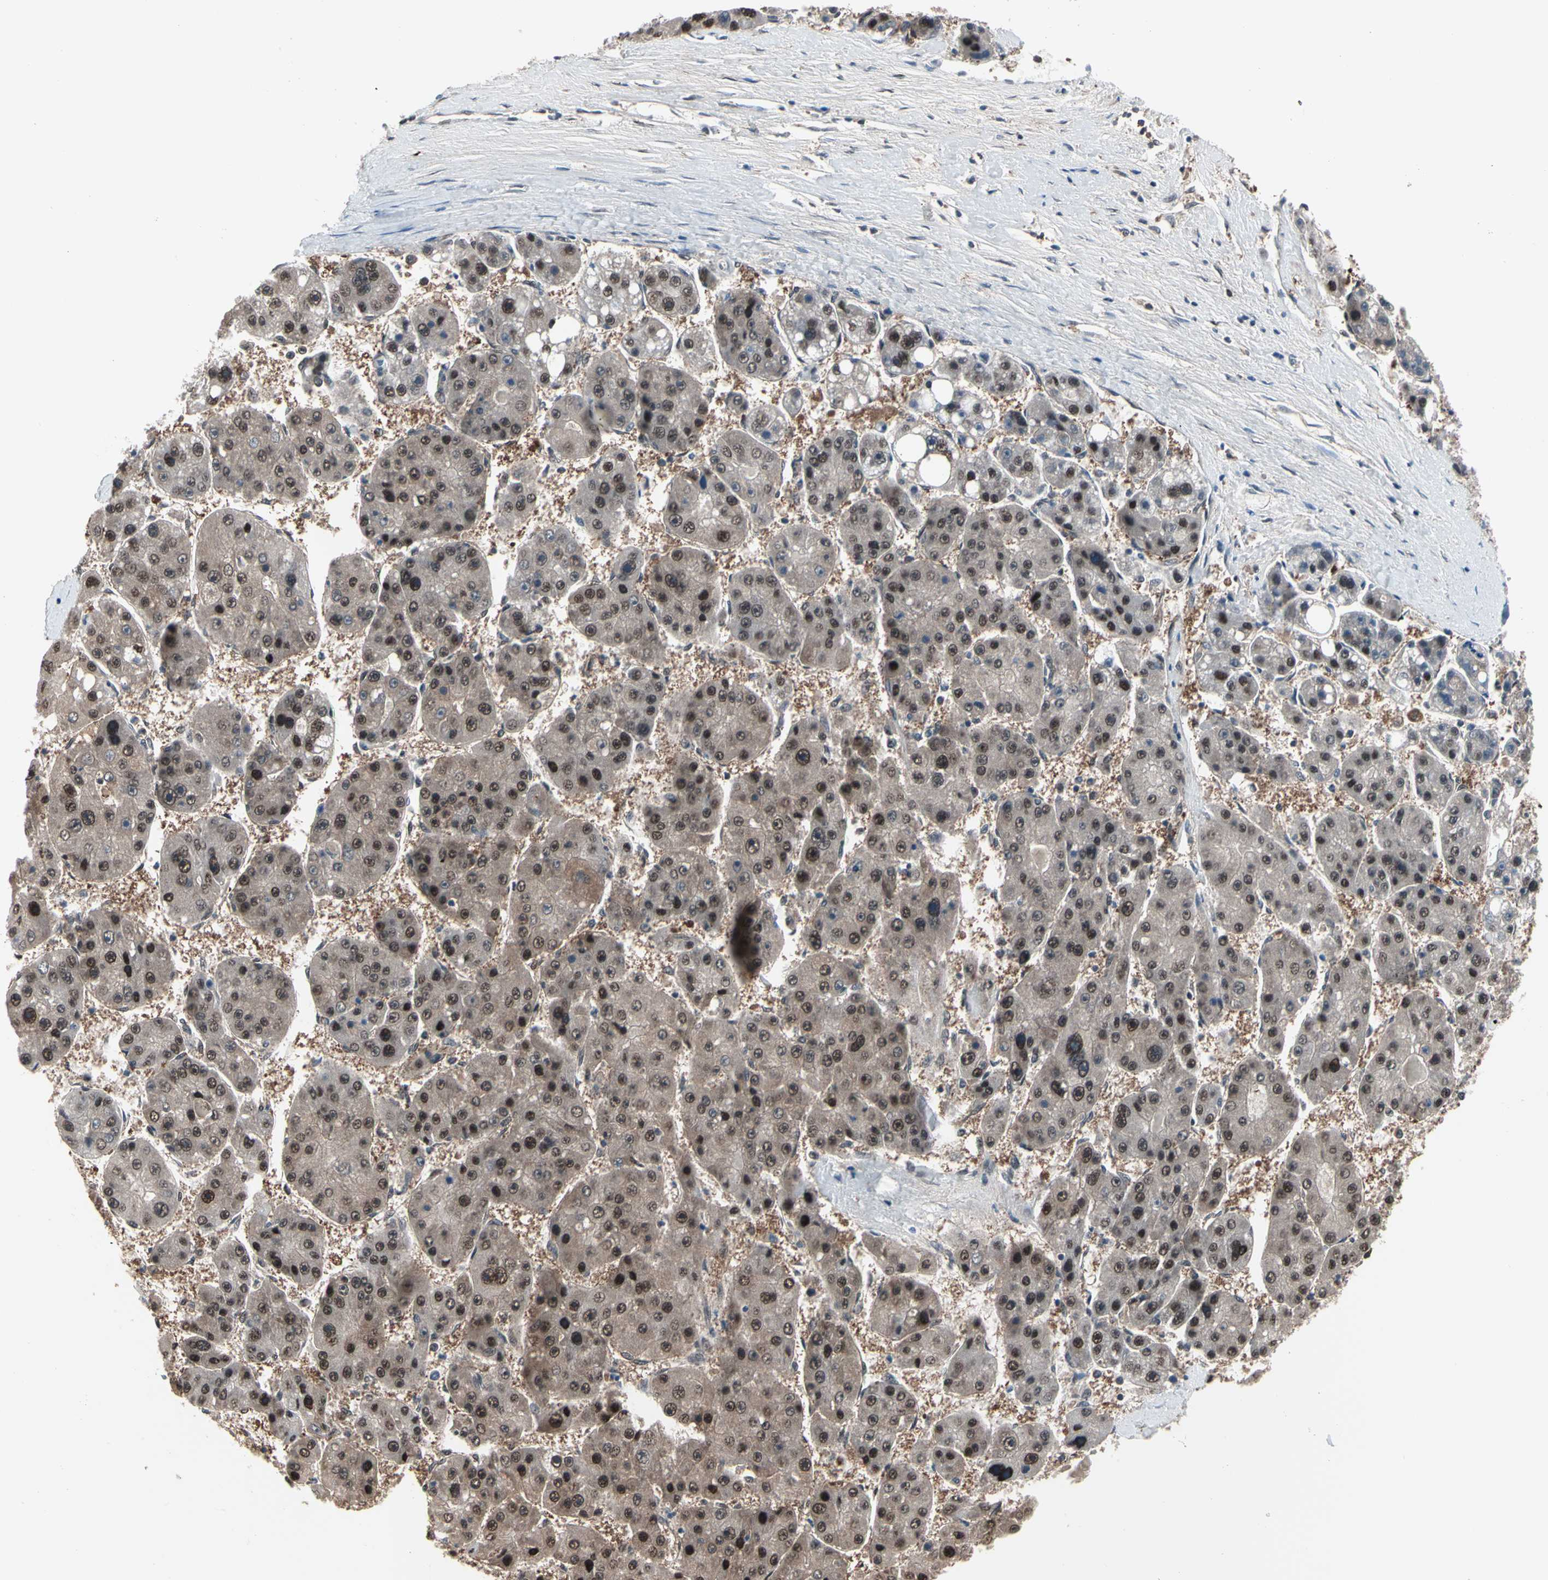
{"staining": {"intensity": "strong", "quantity": ">75%", "location": "cytoplasmic/membranous,nuclear"}, "tissue": "liver cancer", "cell_type": "Tumor cells", "image_type": "cancer", "snomed": [{"axis": "morphology", "description": "Carcinoma, Hepatocellular, NOS"}, {"axis": "topography", "description": "Liver"}], "caption": "Tumor cells demonstrate strong cytoplasmic/membranous and nuclear positivity in approximately >75% of cells in liver cancer (hepatocellular carcinoma). (DAB (3,3'-diaminobenzidine) = brown stain, brightfield microscopy at high magnification).", "gene": "PSMA2", "patient": {"sex": "female", "age": 61}}